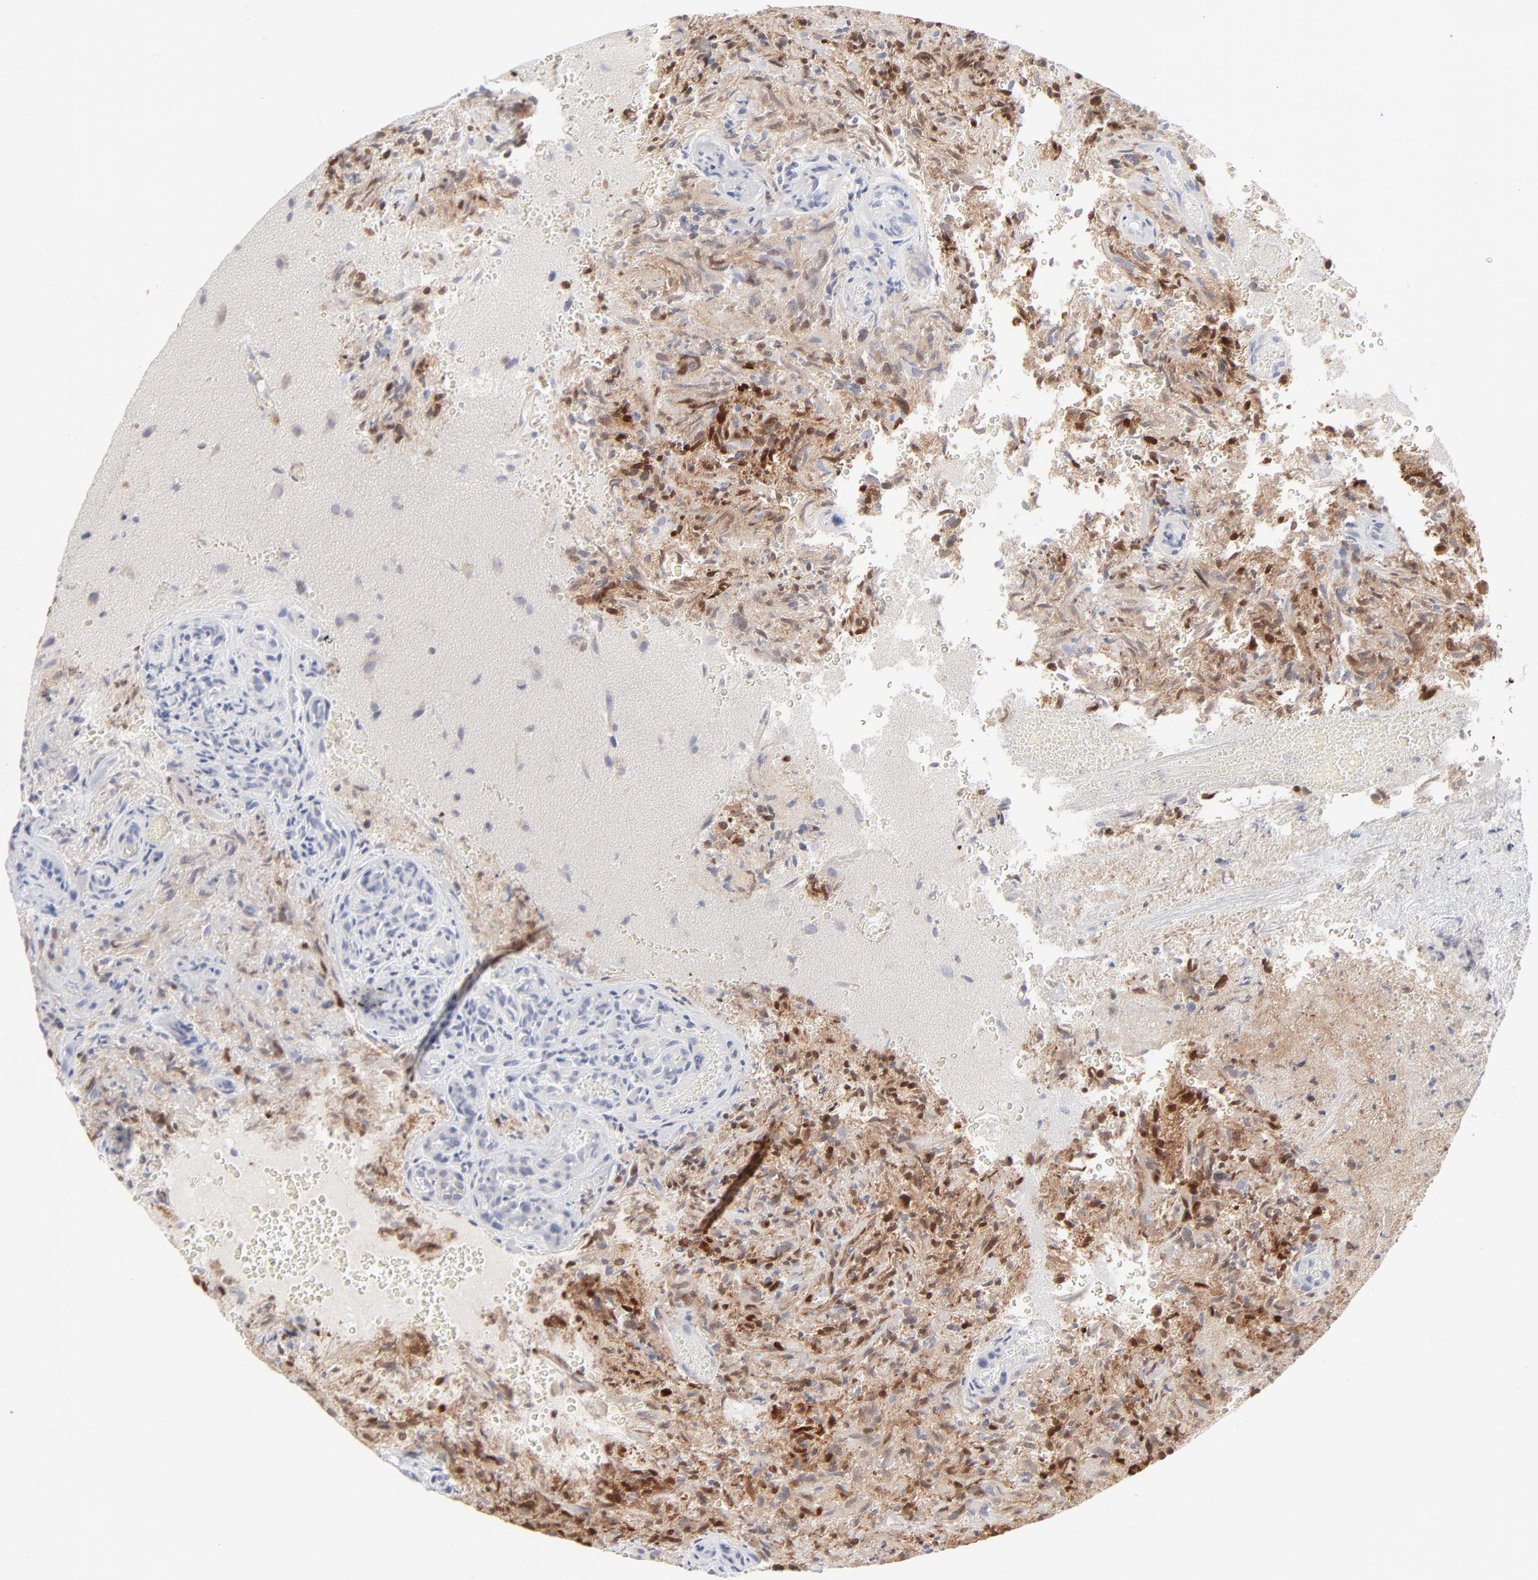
{"staining": {"intensity": "strong", "quantity": "25%-75%", "location": "nuclear"}, "tissue": "glioma", "cell_type": "Tumor cells", "image_type": "cancer", "snomed": [{"axis": "morphology", "description": "Normal tissue, NOS"}, {"axis": "morphology", "description": "Glioma, malignant, High grade"}, {"axis": "topography", "description": "Cerebral cortex"}], "caption": "There is high levels of strong nuclear staining in tumor cells of malignant high-grade glioma, as demonstrated by immunohistochemical staining (brown color).", "gene": "CDK6", "patient": {"sex": "male", "age": 75}}